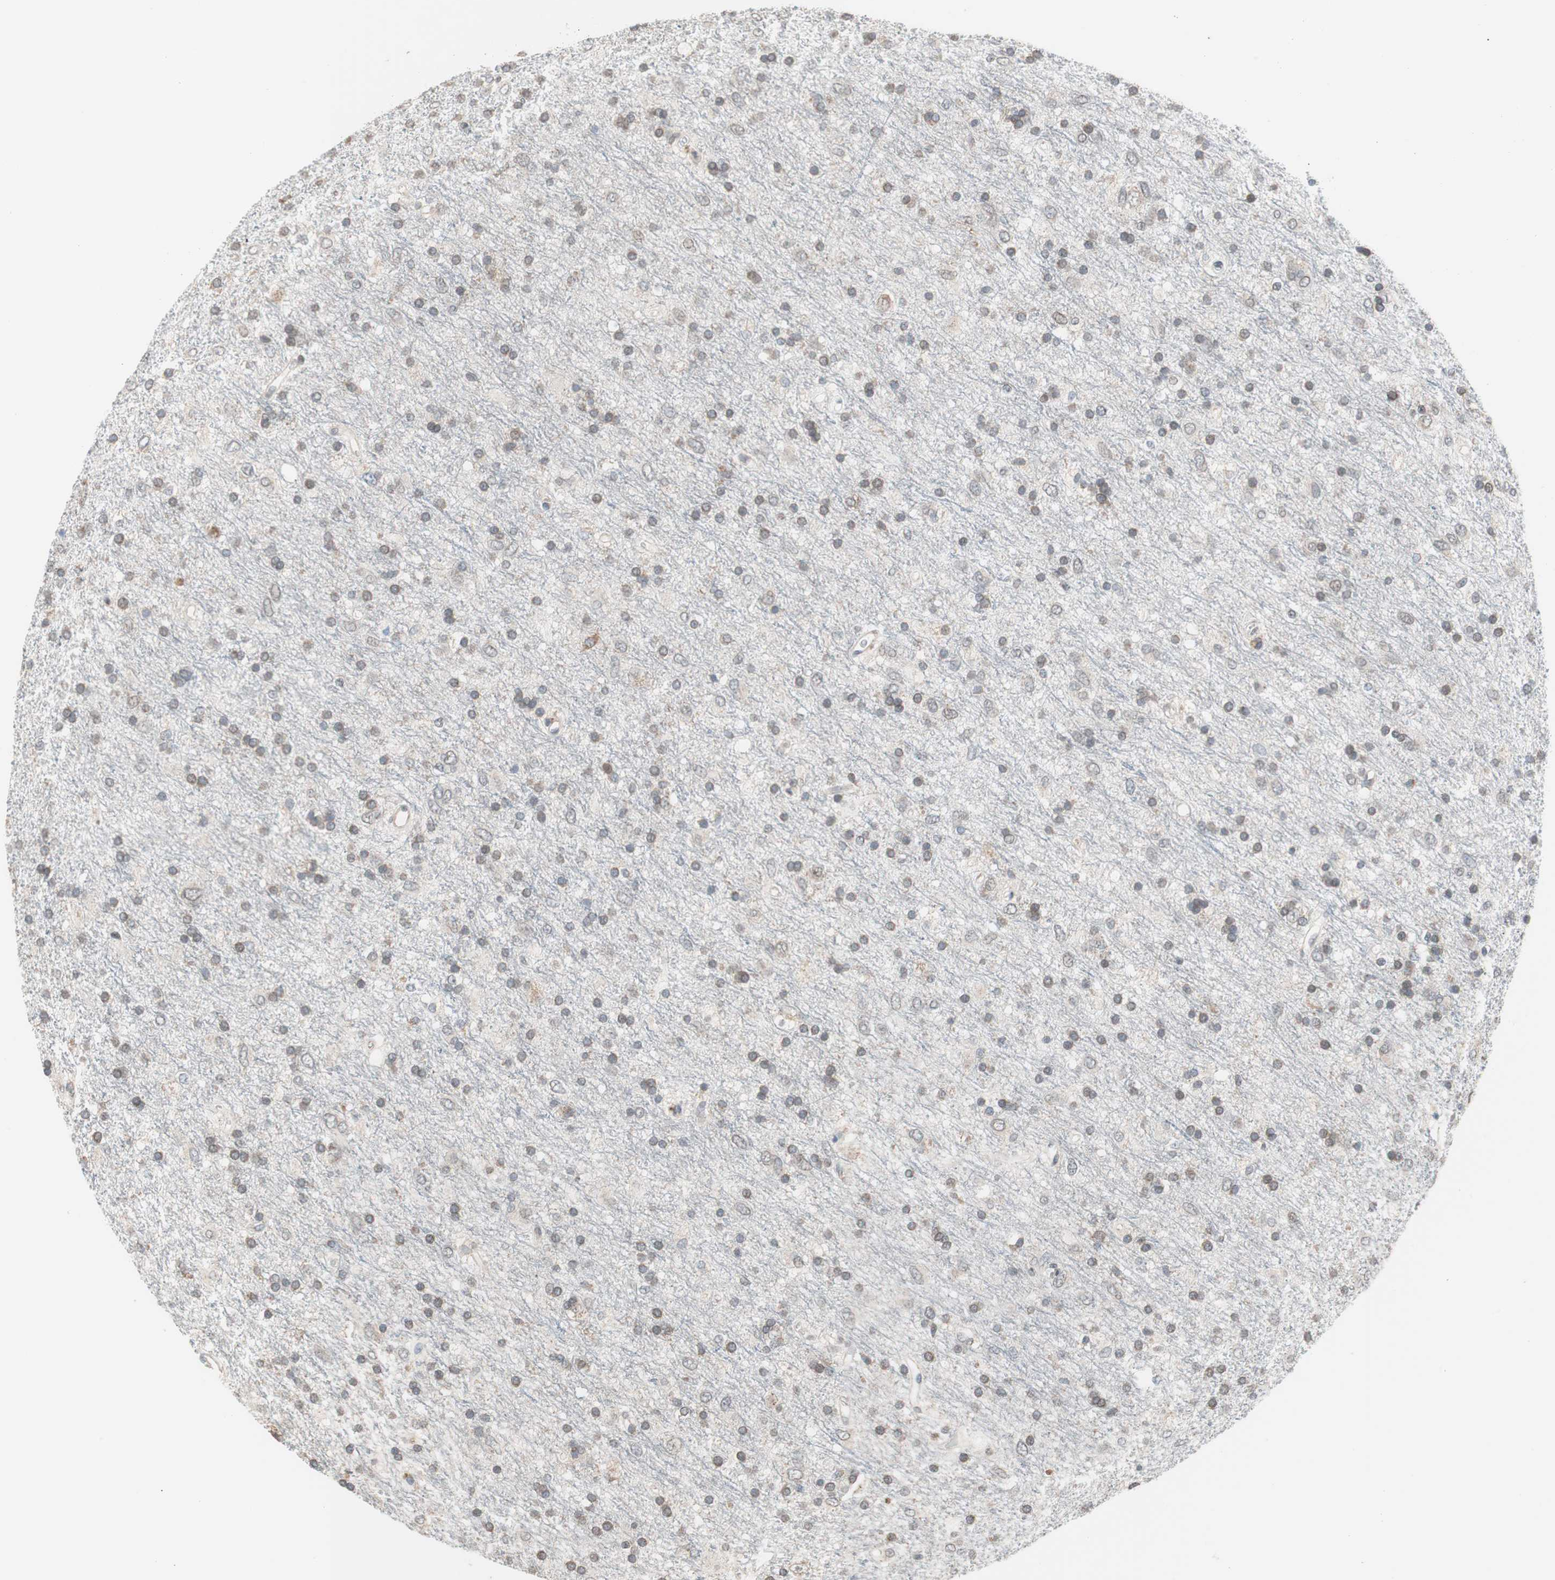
{"staining": {"intensity": "negative", "quantity": "none", "location": "none"}, "tissue": "glioma", "cell_type": "Tumor cells", "image_type": "cancer", "snomed": [{"axis": "morphology", "description": "Glioma, malignant, Low grade"}, {"axis": "topography", "description": "Brain"}], "caption": "Photomicrograph shows no significant protein expression in tumor cells of glioma. (DAB immunohistochemistry, high magnification).", "gene": "POLH", "patient": {"sex": "male", "age": 77}}